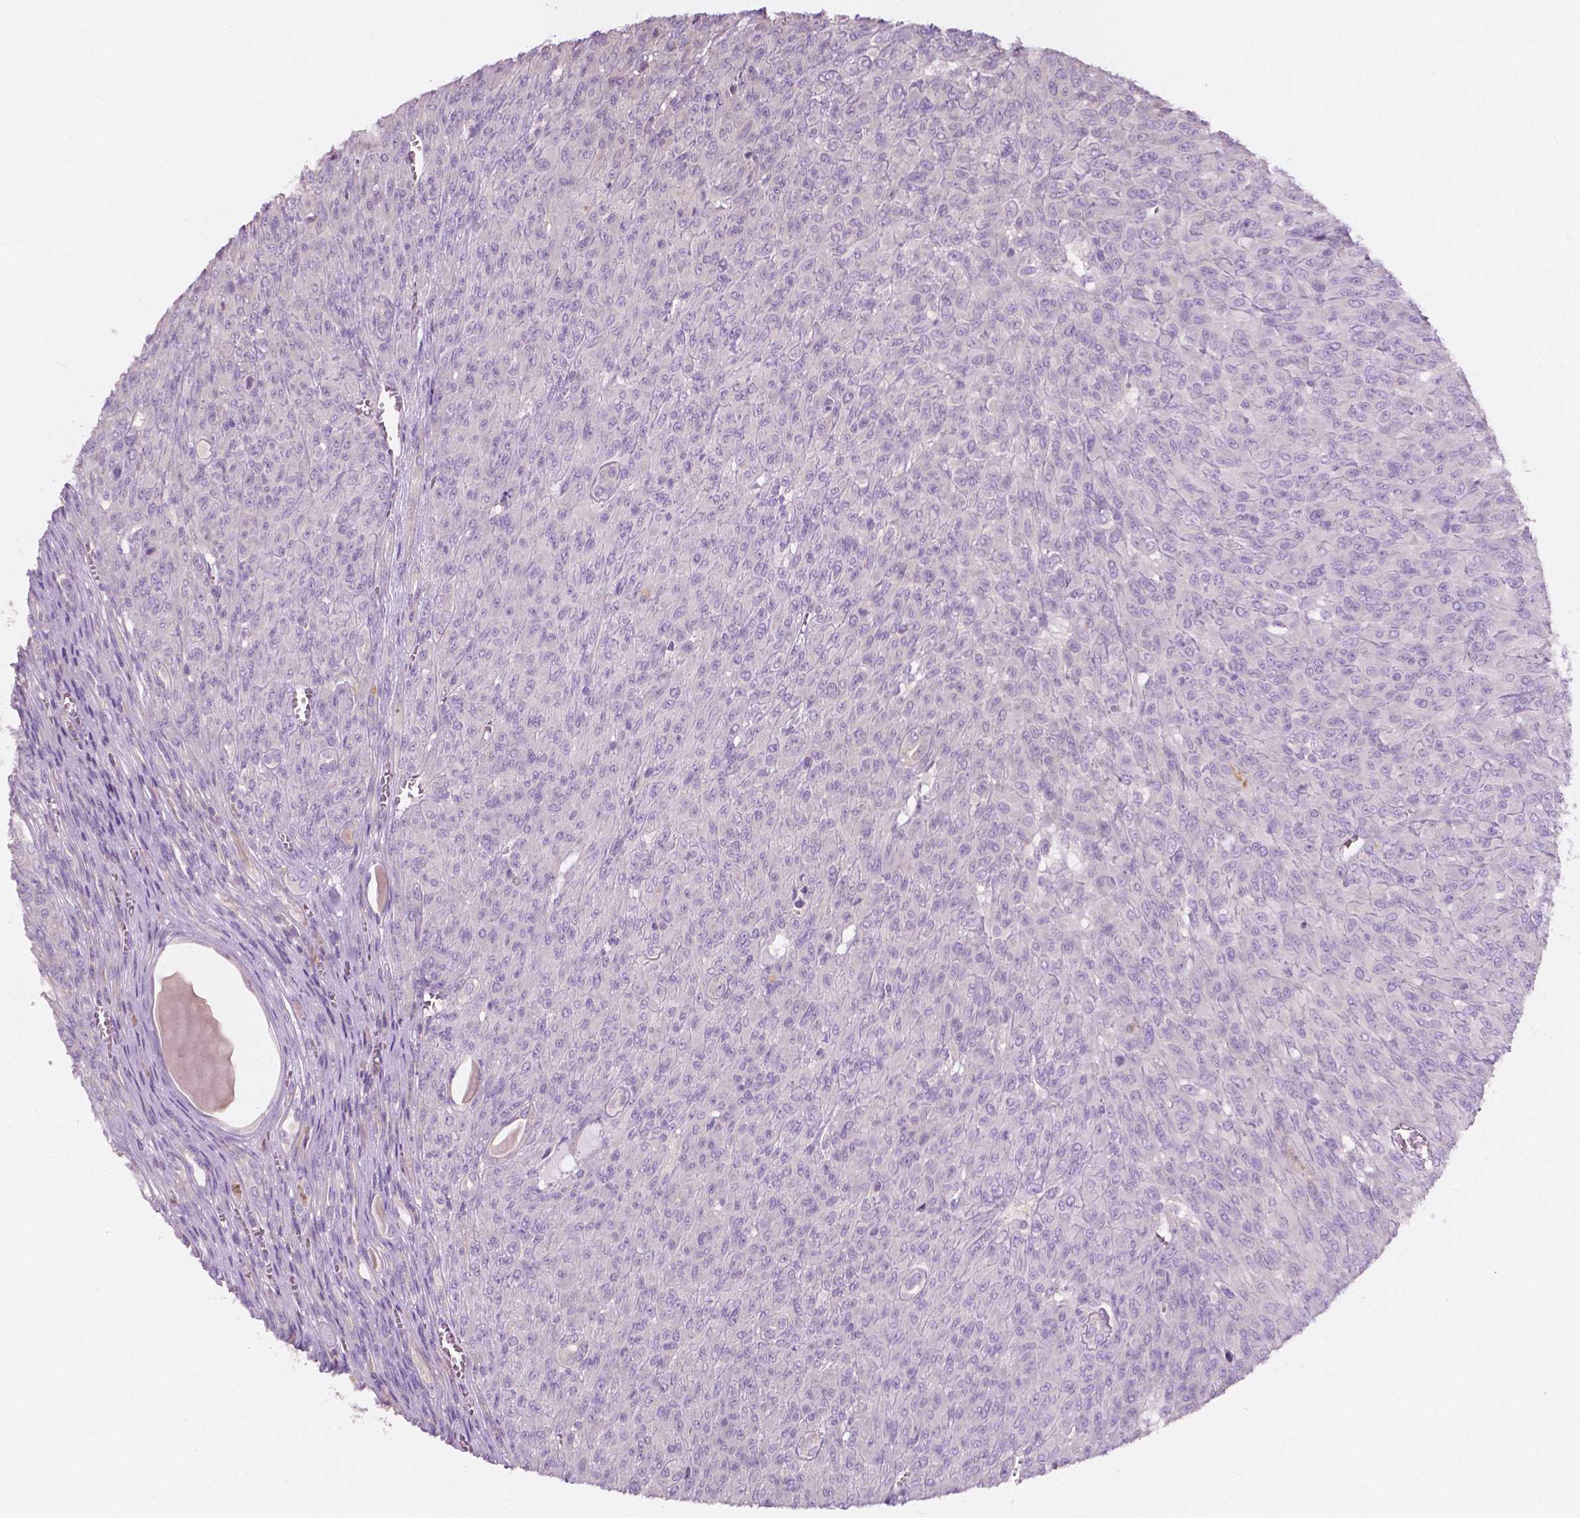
{"staining": {"intensity": "negative", "quantity": "none", "location": "none"}, "tissue": "renal cancer", "cell_type": "Tumor cells", "image_type": "cancer", "snomed": [{"axis": "morphology", "description": "Adenocarcinoma, NOS"}, {"axis": "topography", "description": "Kidney"}], "caption": "A high-resolution image shows immunohistochemistry (IHC) staining of renal cancer (adenocarcinoma), which demonstrates no significant staining in tumor cells.", "gene": "SEMA4A", "patient": {"sex": "male", "age": 58}}